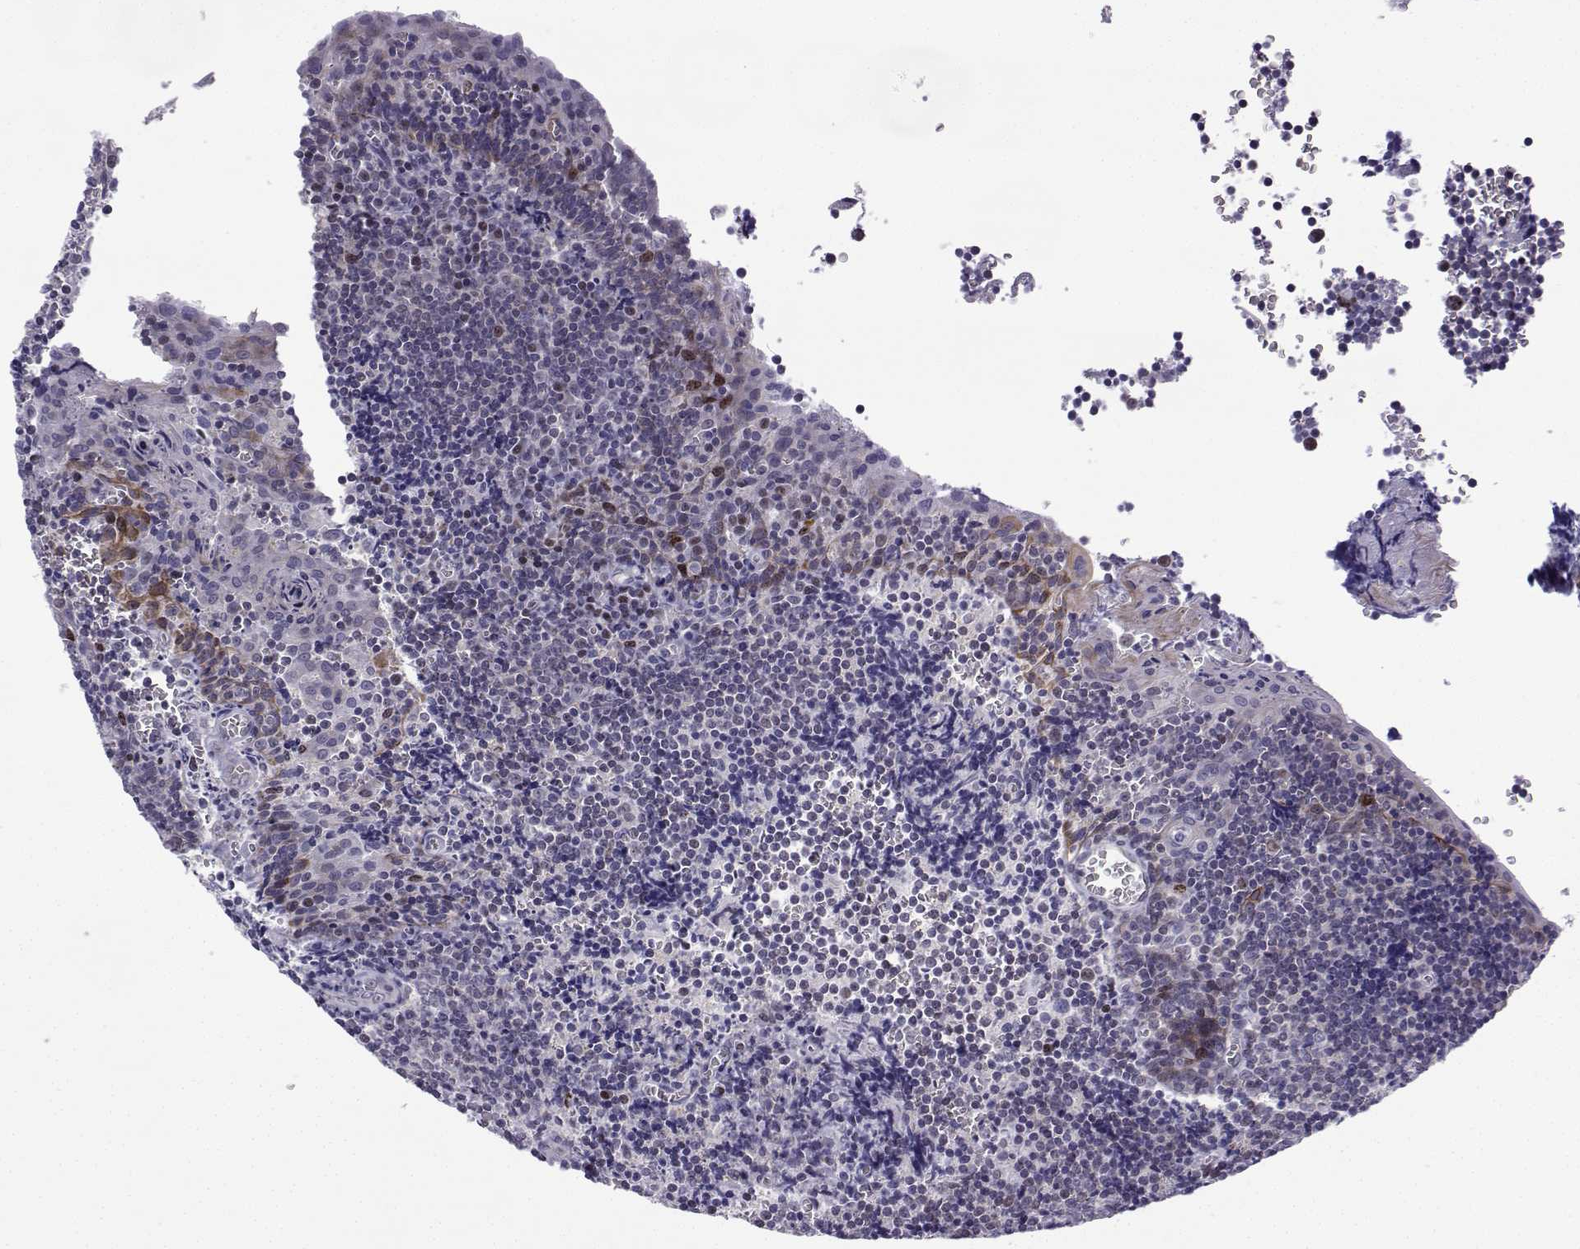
{"staining": {"intensity": "strong", "quantity": "<25%", "location": "nuclear"}, "tissue": "tonsil", "cell_type": "Germinal center cells", "image_type": "normal", "snomed": [{"axis": "morphology", "description": "Normal tissue, NOS"}, {"axis": "morphology", "description": "Inflammation, NOS"}, {"axis": "topography", "description": "Tonsil"}], "caption": "Brown immunohistochemical staining in benign tonsil reveals strong nuclear positivity in approximately <25% of germinal center cells. The staining was performed using DAB (3,3'-diaminobenzidine) to visualize the protein expression in brown, while the nuclei were stained in blue with hematoxylin (Magnification: 20x).", "gene": "INCENP", "patient": {"sex": "female", "age": 31}}